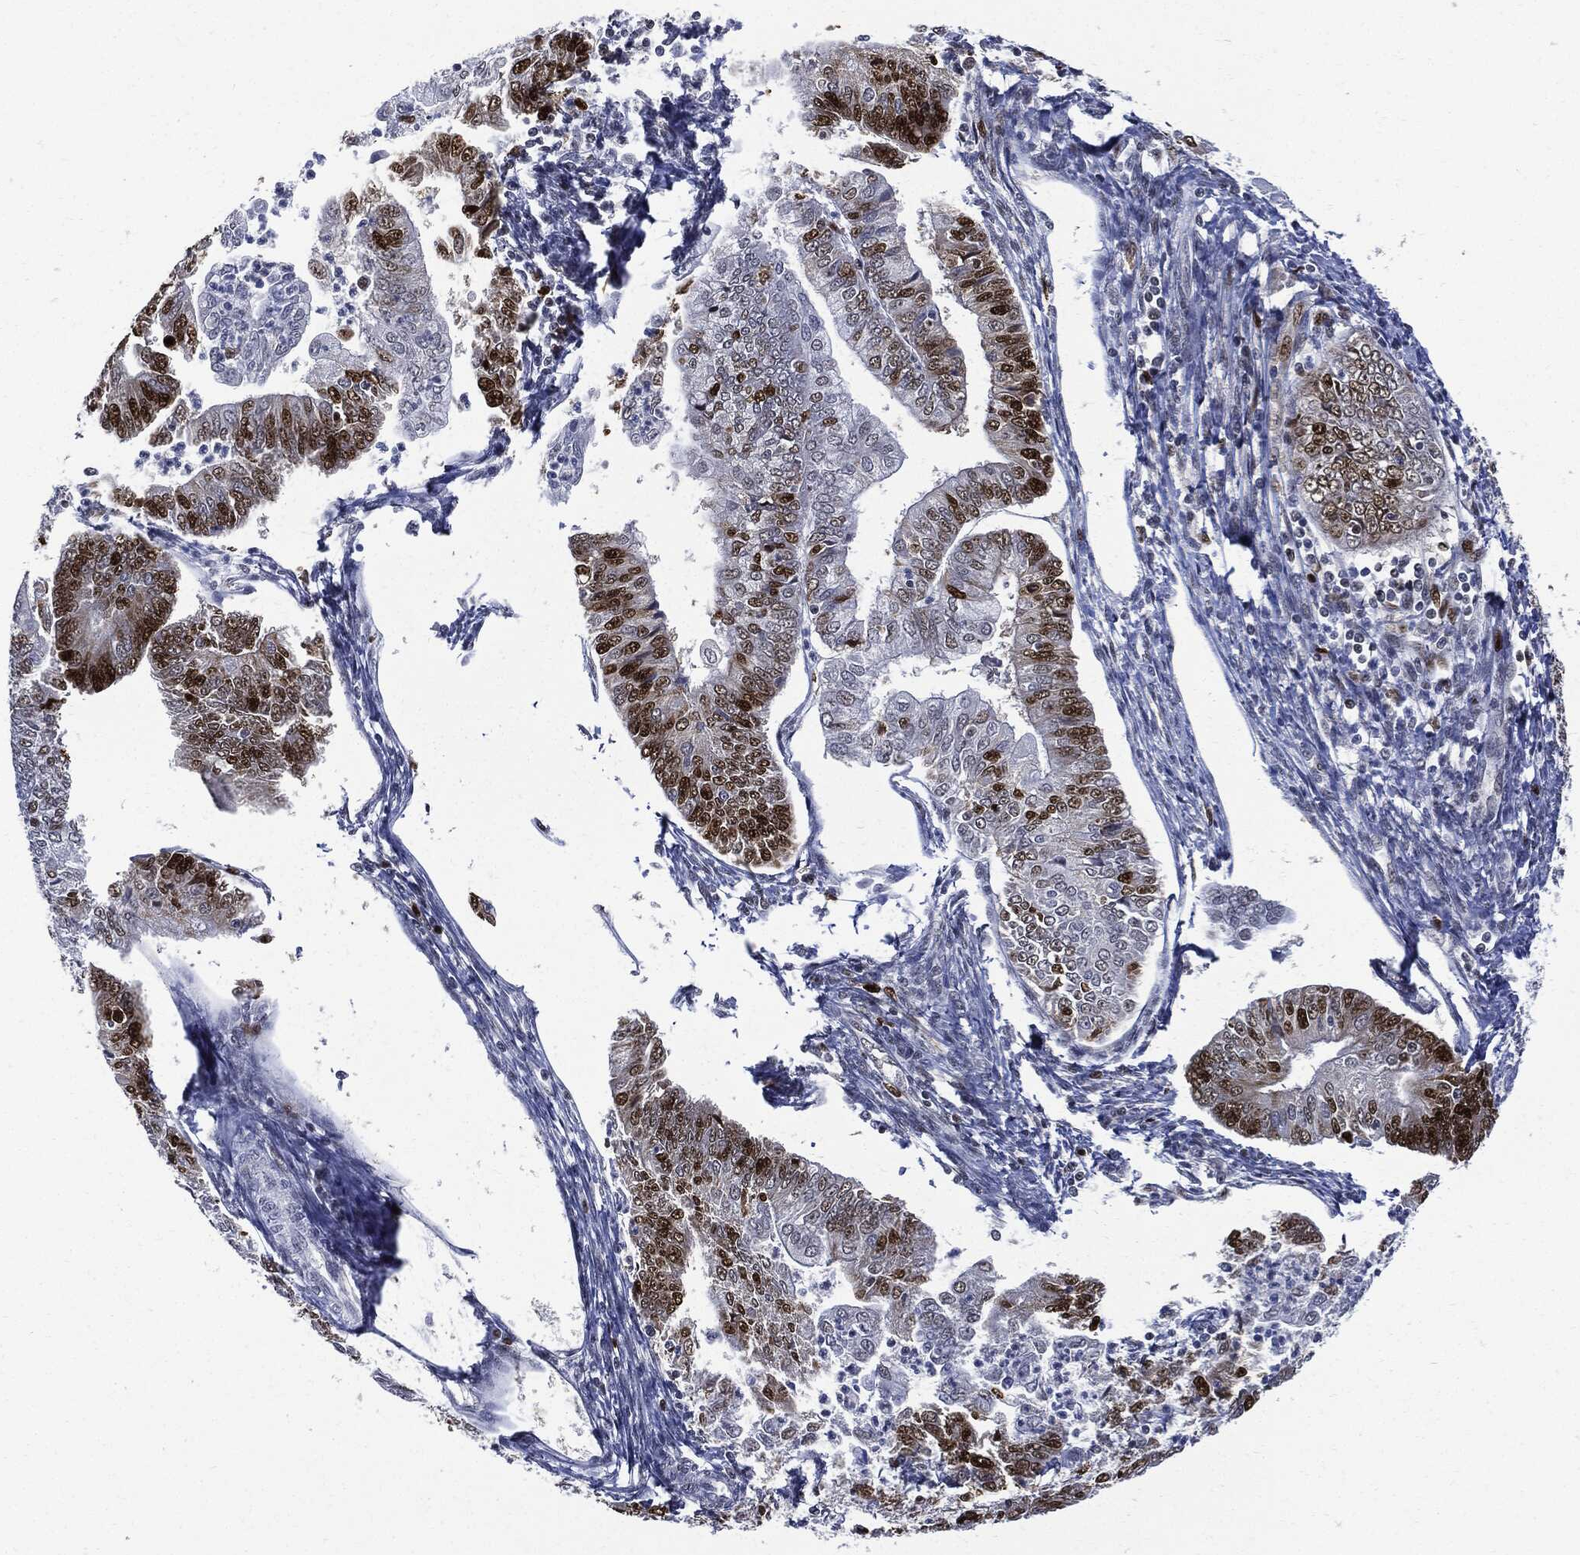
{"staining": {"intensity": "strong", "quantity": "<25%", "location": "nuclear"}, "tissue": "endometrial cancer", "cell_type": "Tumor cells", "image_type": "cancer", "snomed": [{"axis": "morphology", "description": "Adenocarcinoma, NOS"}, {"axis": "topography", "description": "Endometrium"}], "caption": "Endometrial cancer stained with a brown dye exhibits strong nuclear positive staining in approximately <25% of tumor cells.", "gene": "PCNA", "patient": {"sex": "female", "age": 56}}